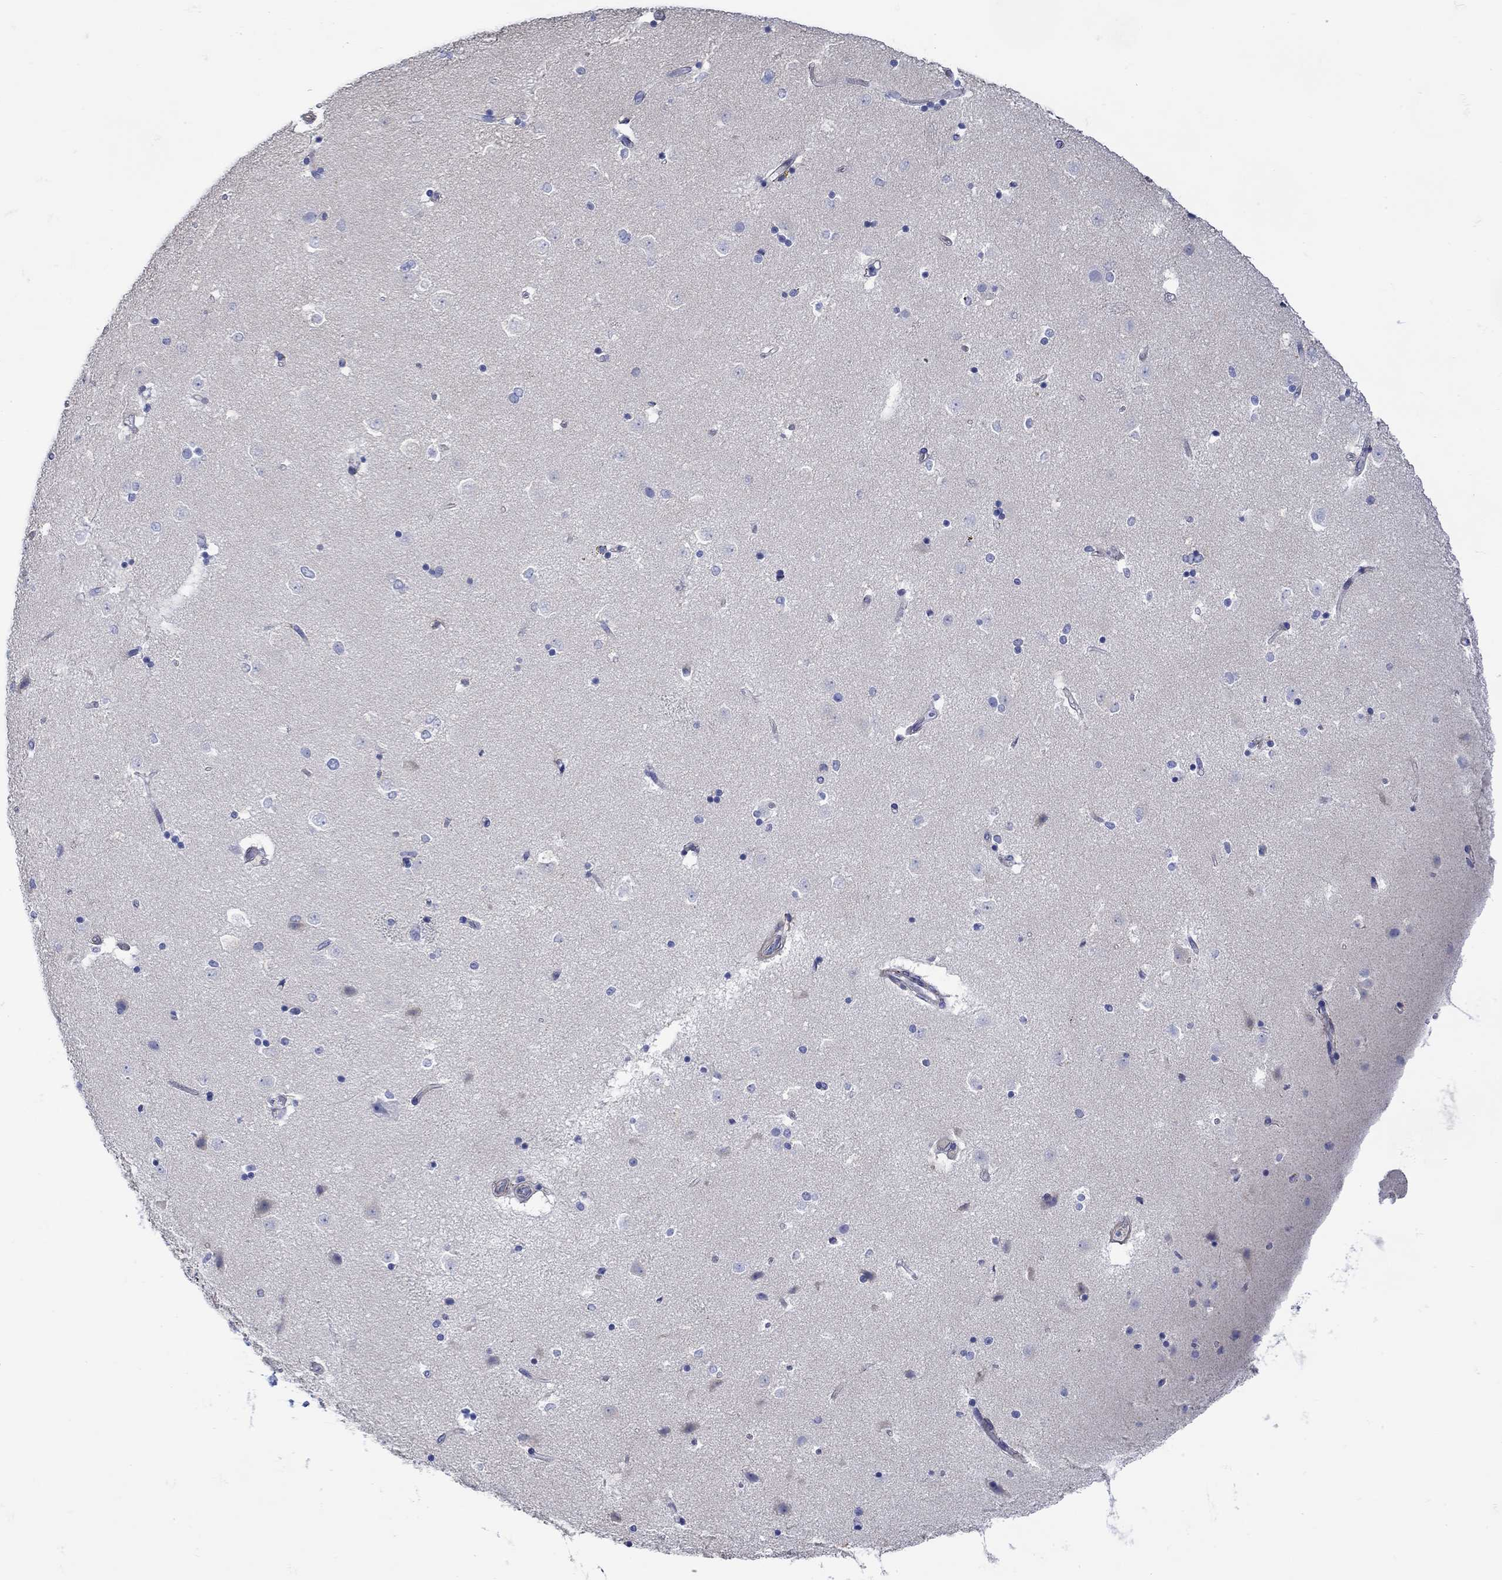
{"staining": {"intensity": "negative", "quantity": "none", "location": "none"}, "tissue": "caudate", "cell_type": "Glial cells", "image_type": "normal", "snomed": [{"axis": "morphology", "description": "Normal tissue, NOS"}, {"axis": "topography", "description": "Lateral ventricle wall"}], "caption": "Human caudate stained for a protein using immunohistochemistry (IHC) demonstrates no expression in glial cells.", "gene": "ANKMY1", "patient": {"sex": "male", "age": 51}}